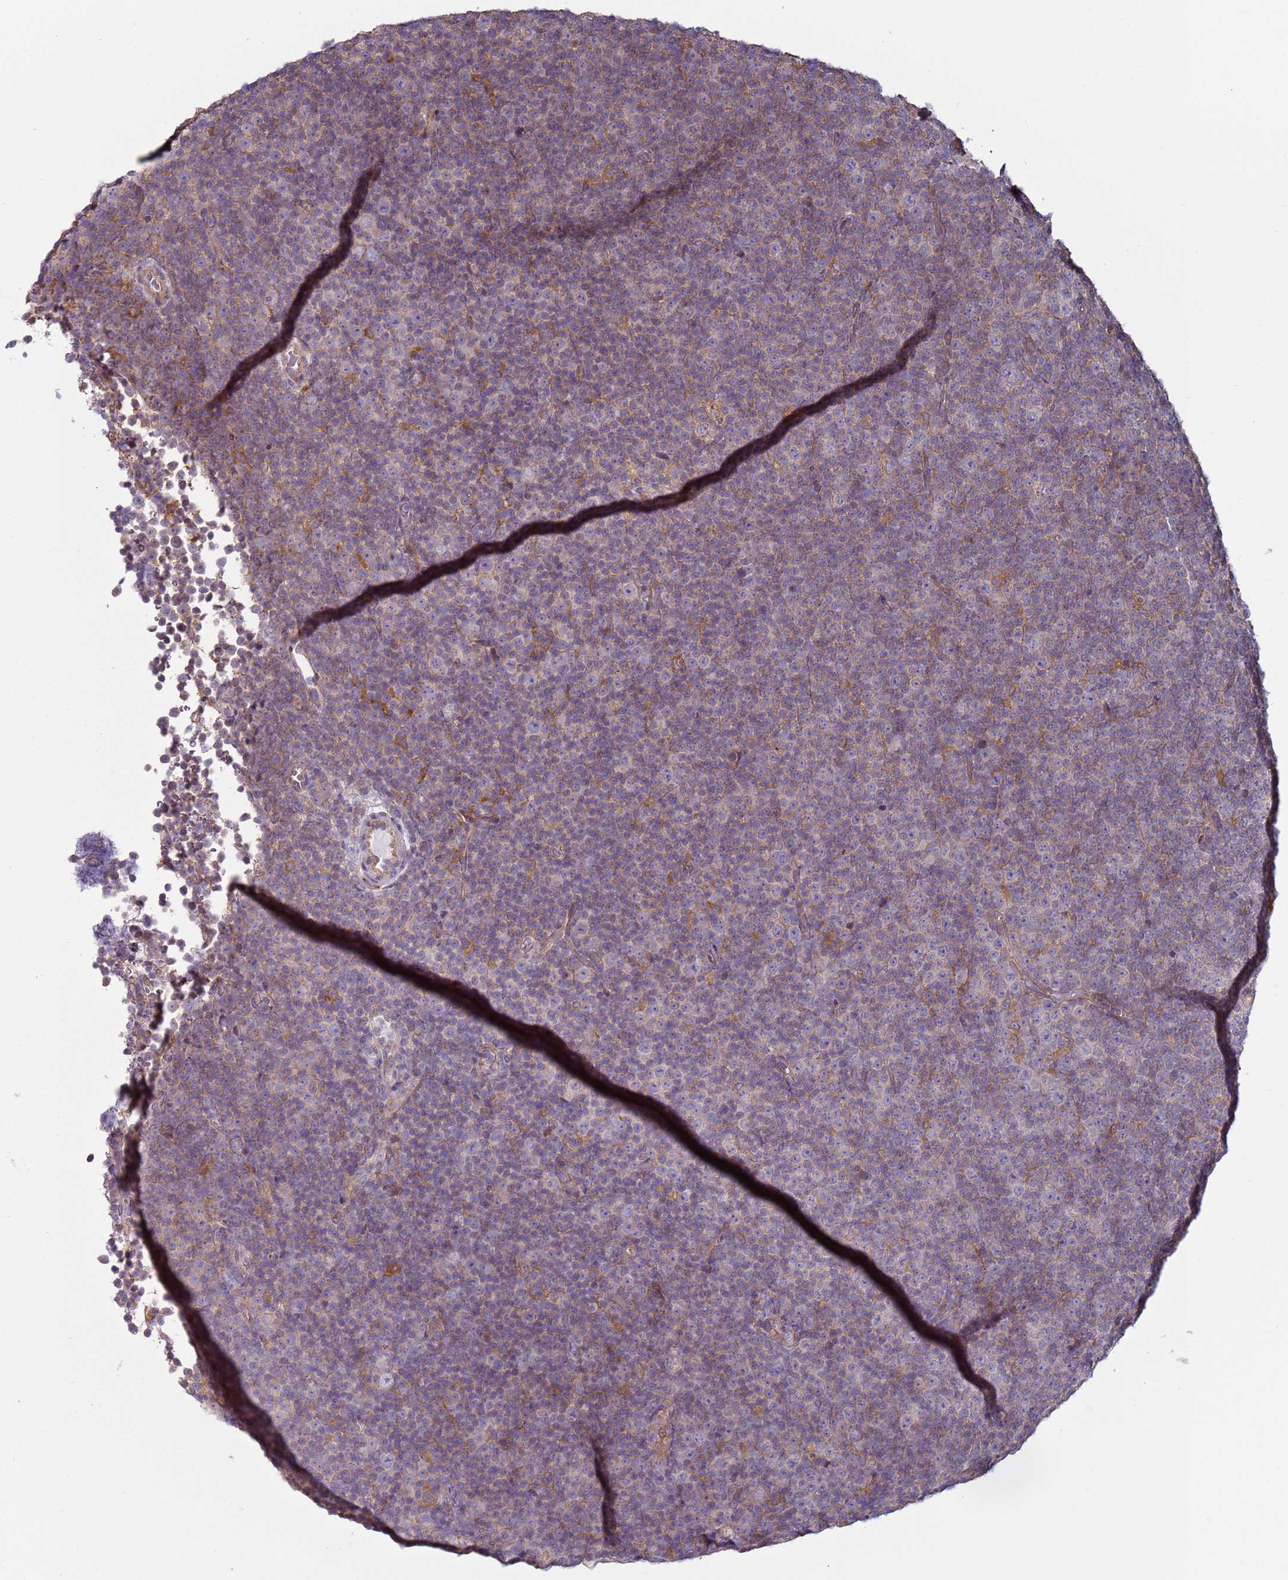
{"staining": {"intensity": "weak", "quantity": "<25%", "location": "cytoplasmic/membranous"}, "tissue": "lymphoma", "cell_type": "Tumor cells", "image_type": "cancer", "snomed": [{"axis": "morphology", "description": "Malignant lymphoma, non-Hodgkin's type, Low grade"}, {"axis": "topography", "description": "Lymph node"}], "caption": "This is an immunohistochemistry image of malignant lymphoma, non-Hodgkin's type (low-grade). There is no staining in tumor cells.", "gene": "DIP2B", "patient": {"sex": "female", "age": 67}}